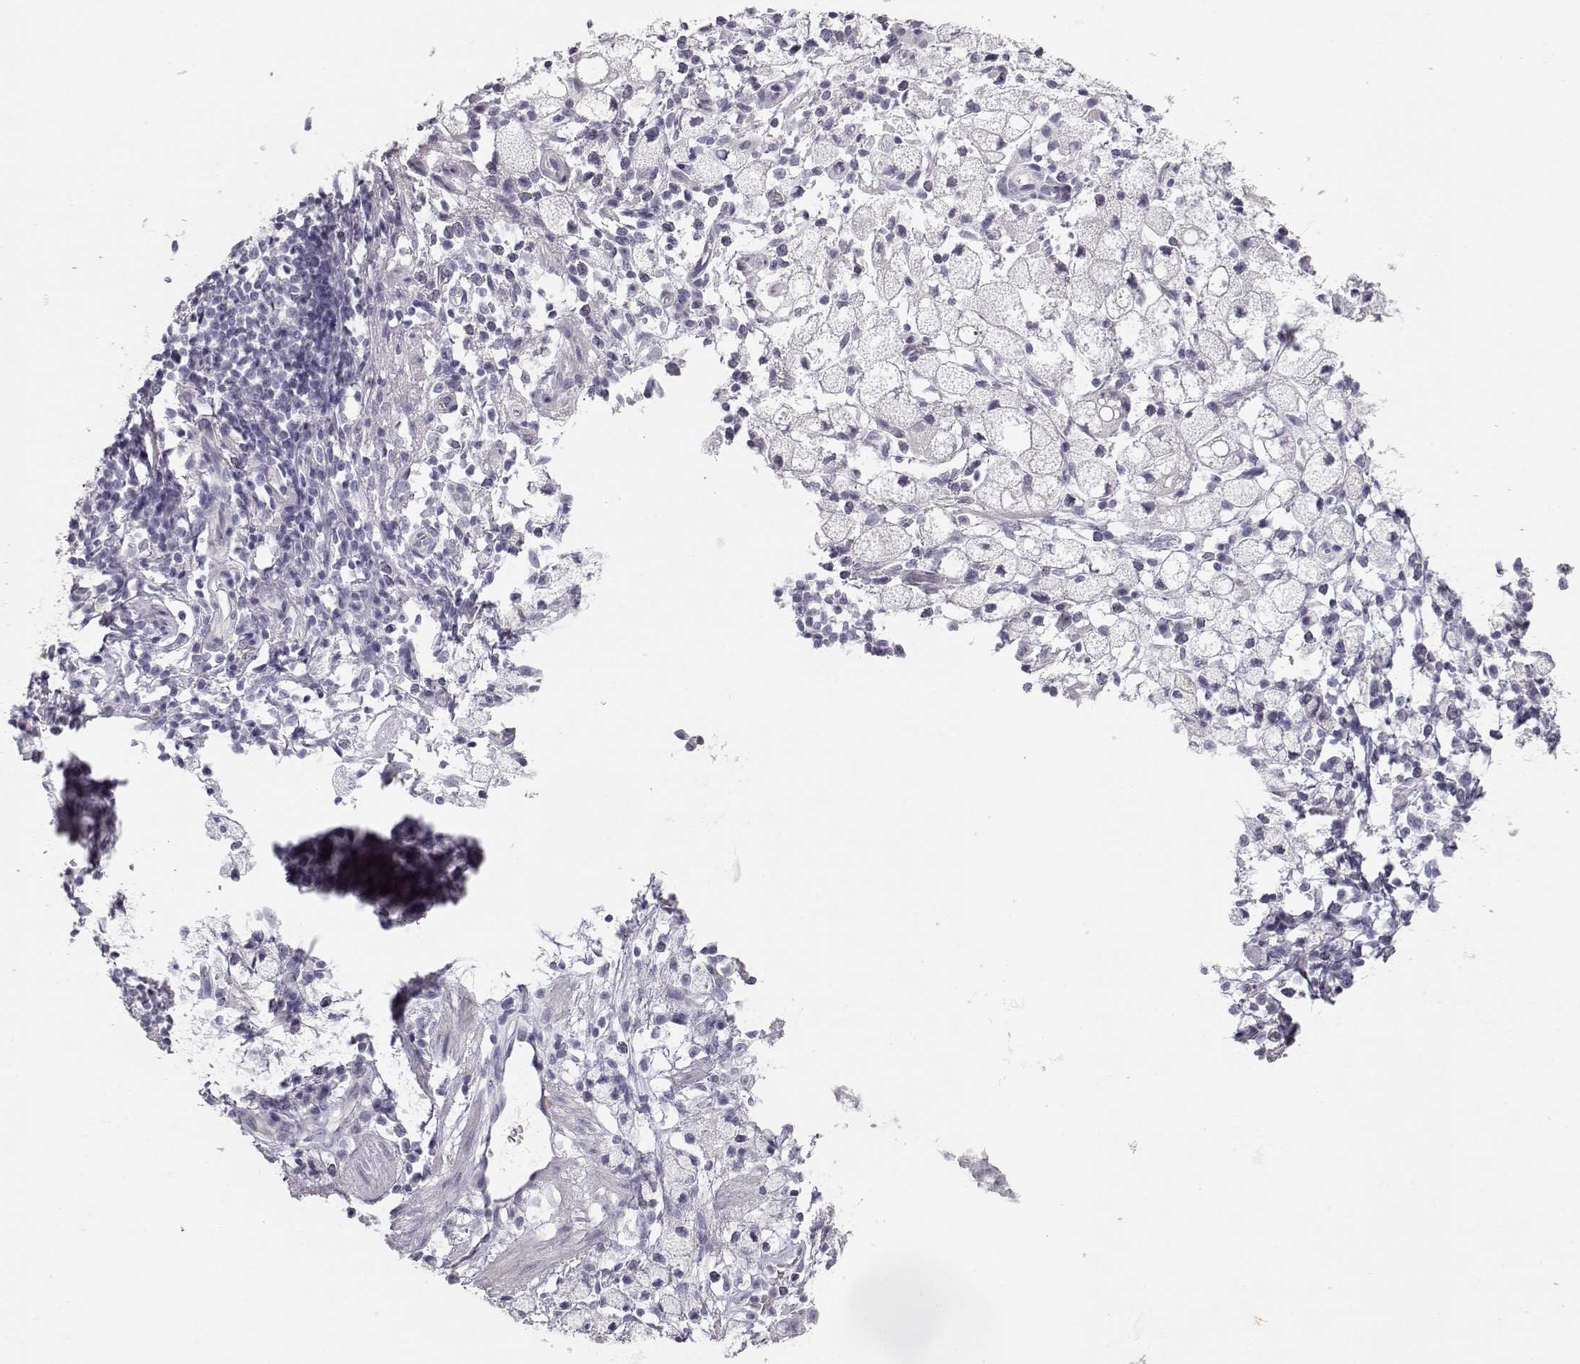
{"staining": {"intensity": "negative", "quantity": "none", "location": "none"}, "tissue": "stomach cancer", "cell_type": "Tumor cells", "image_type": "cancer", "snomed": [{"axis": "morphology", "description": "Adenocarcinoma, NOS"}, {"axis": "topography", "description": "Stomach"}], "caption": "DAB immunohistochemical staining of stomach cancer (adenocarcinoma) demonstrates no significant staining in tumor cells.", "gene": "MYCBPAP", "patient": {"sex": "male", "age": 58}}